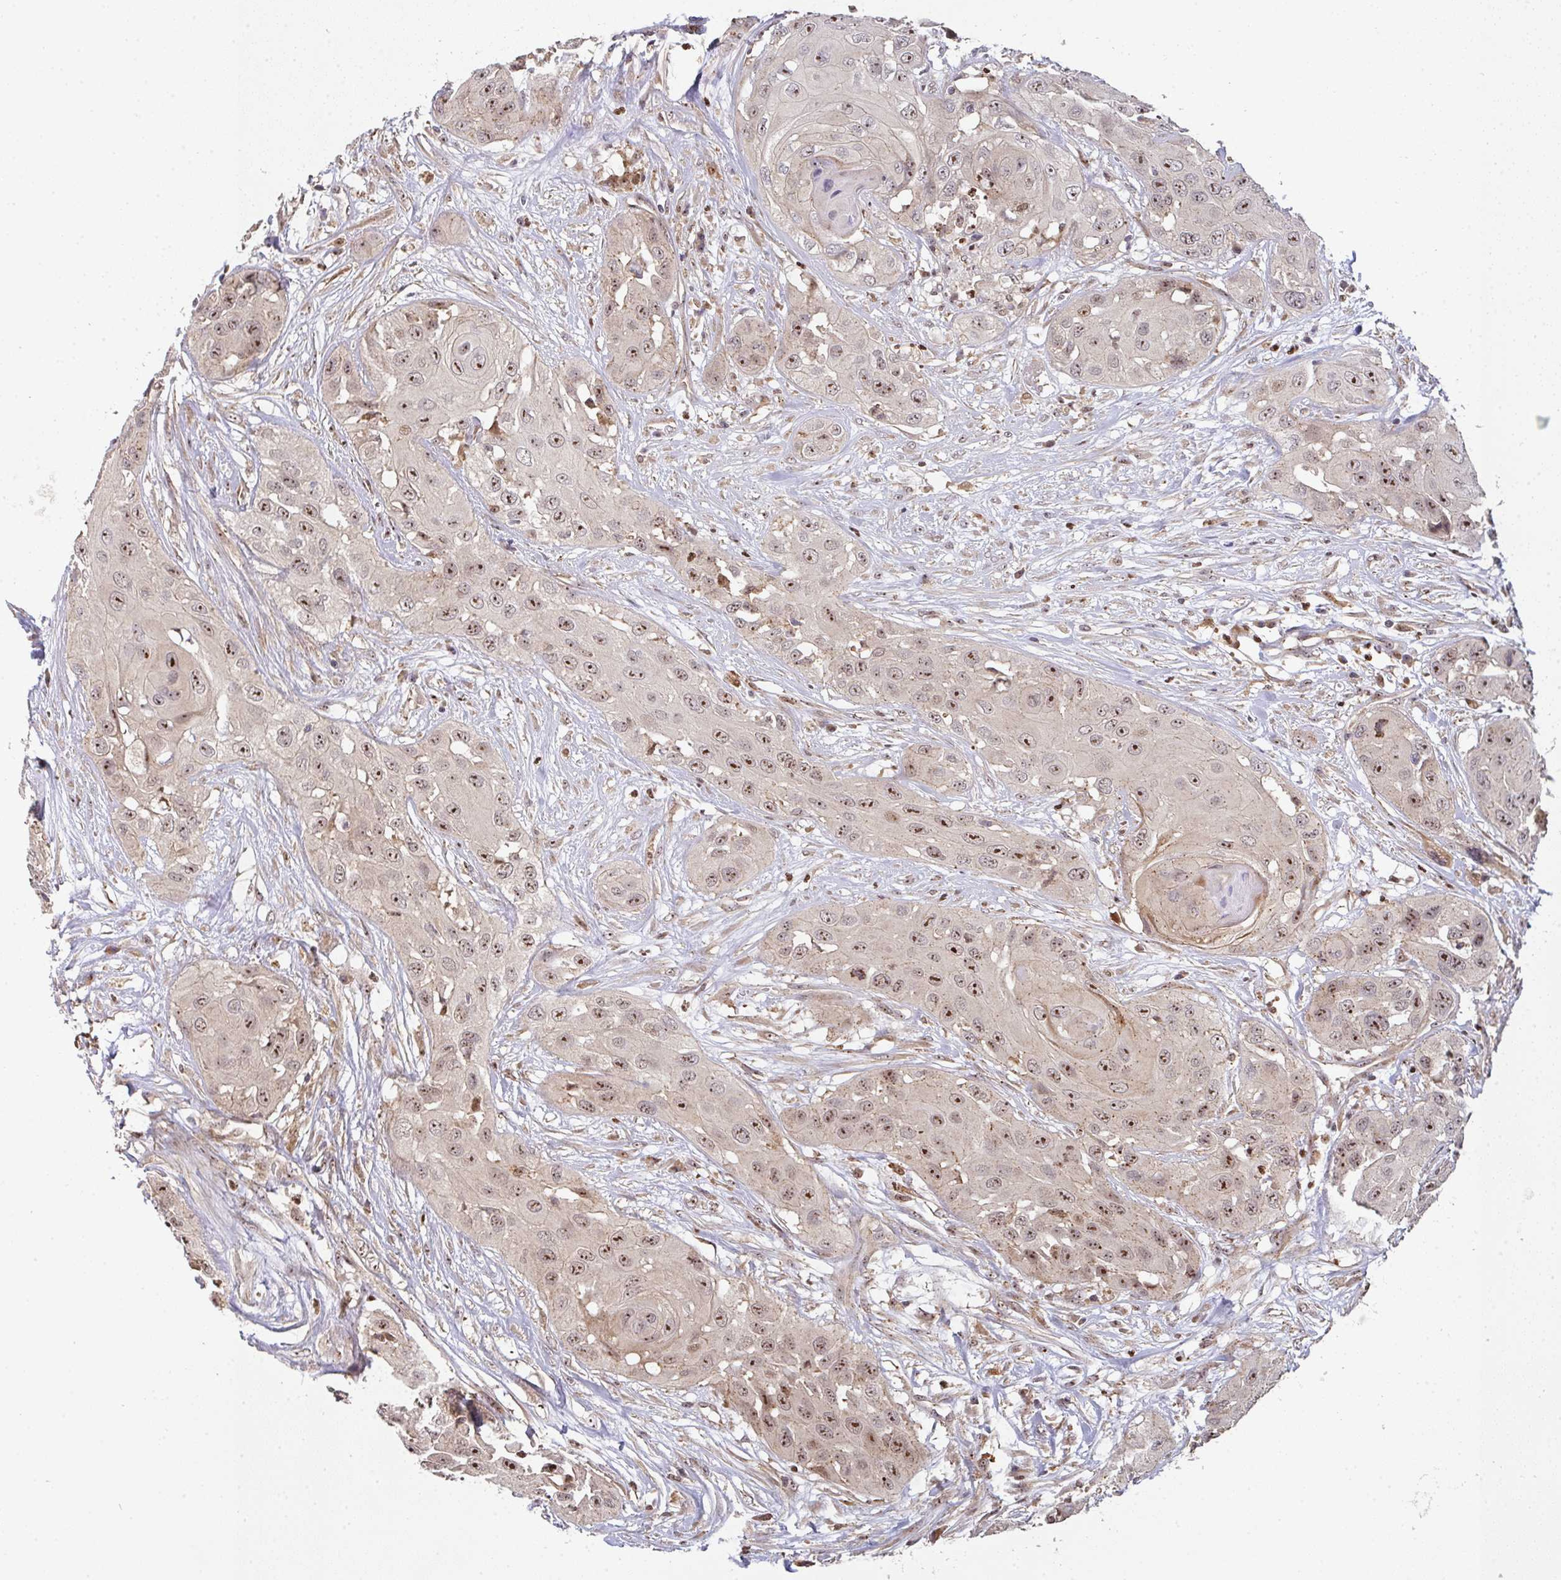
{"staining": {"intensity": "strong", "quantity": "25%-75%", "location": "nuclear"}, "tissue": "head and neck cancer", "cell_type": "Tumor cells", "image_type": "cancer", "snomed": [{"axis": "morphology", "description": "Squamous cell carcinoma, NOS"}, {"axis": "topography", "description": "Head-Neck"}], "caption": "Protein staining reveals strong nuclear staining in approximately 25%-75% of tumor cells in head and neck squamous cell carcinoma.", "gene": "SIMC1", "patient": {"sex": "male", "age": 83}}